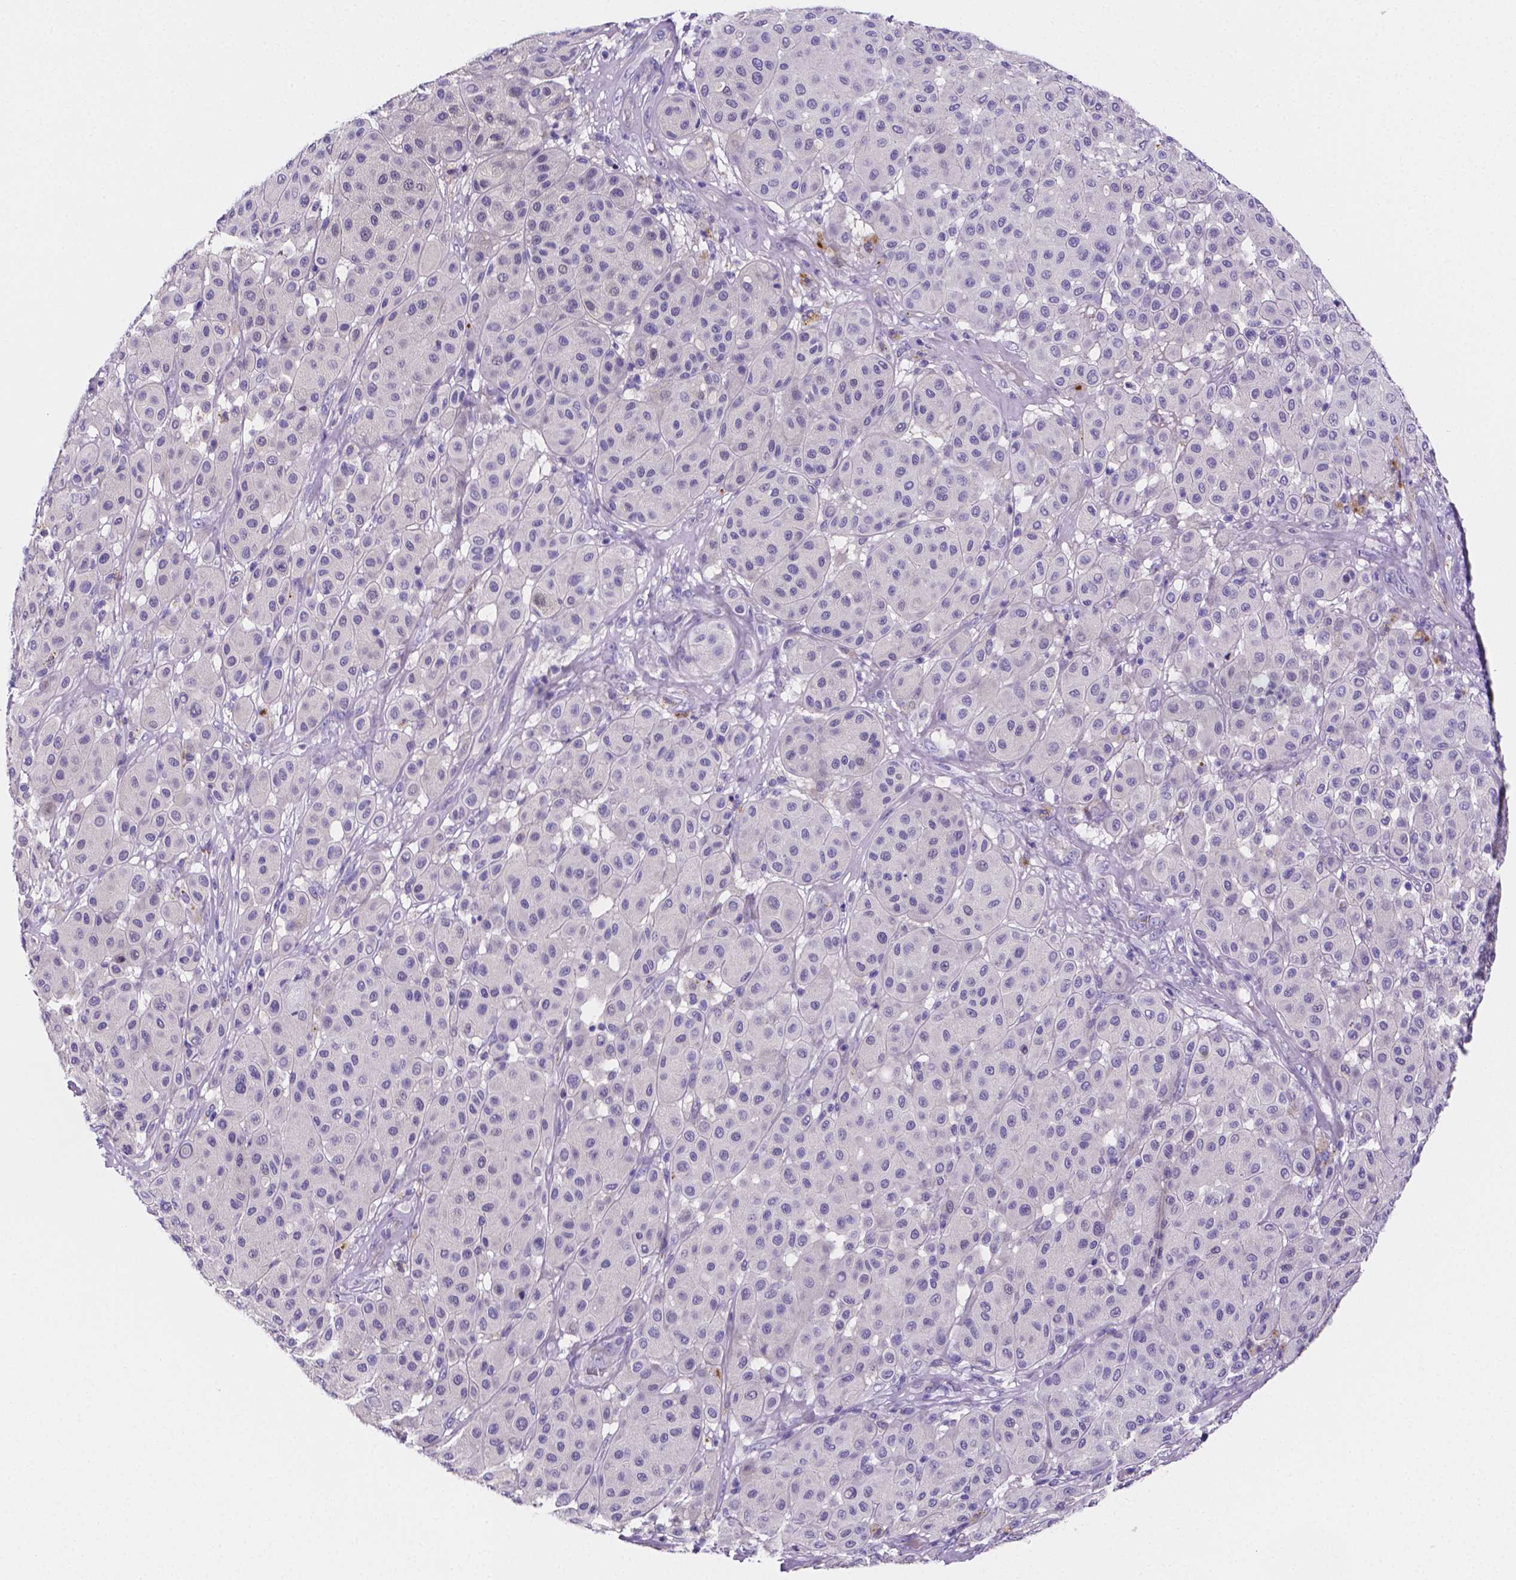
{"staining": {"intensity": "negative", "quantity": "none", "location": "none"}, "tissue": "melanoma", "cell_type": "Tumor cells", "image_type": "cancer", "snomed": [{"axis": "morphology", "description": "Malignant melanoma, Metastatic site"}, {"axis": "topography", "description": "Smooth muscle"}], "caption": "Malignant melanoma (metastatic site) was stained to show a protein in brown. There is no significant expression in tumor cells.", "gene": "NRGN", "patient": {"sex": "male", "age": 41}}